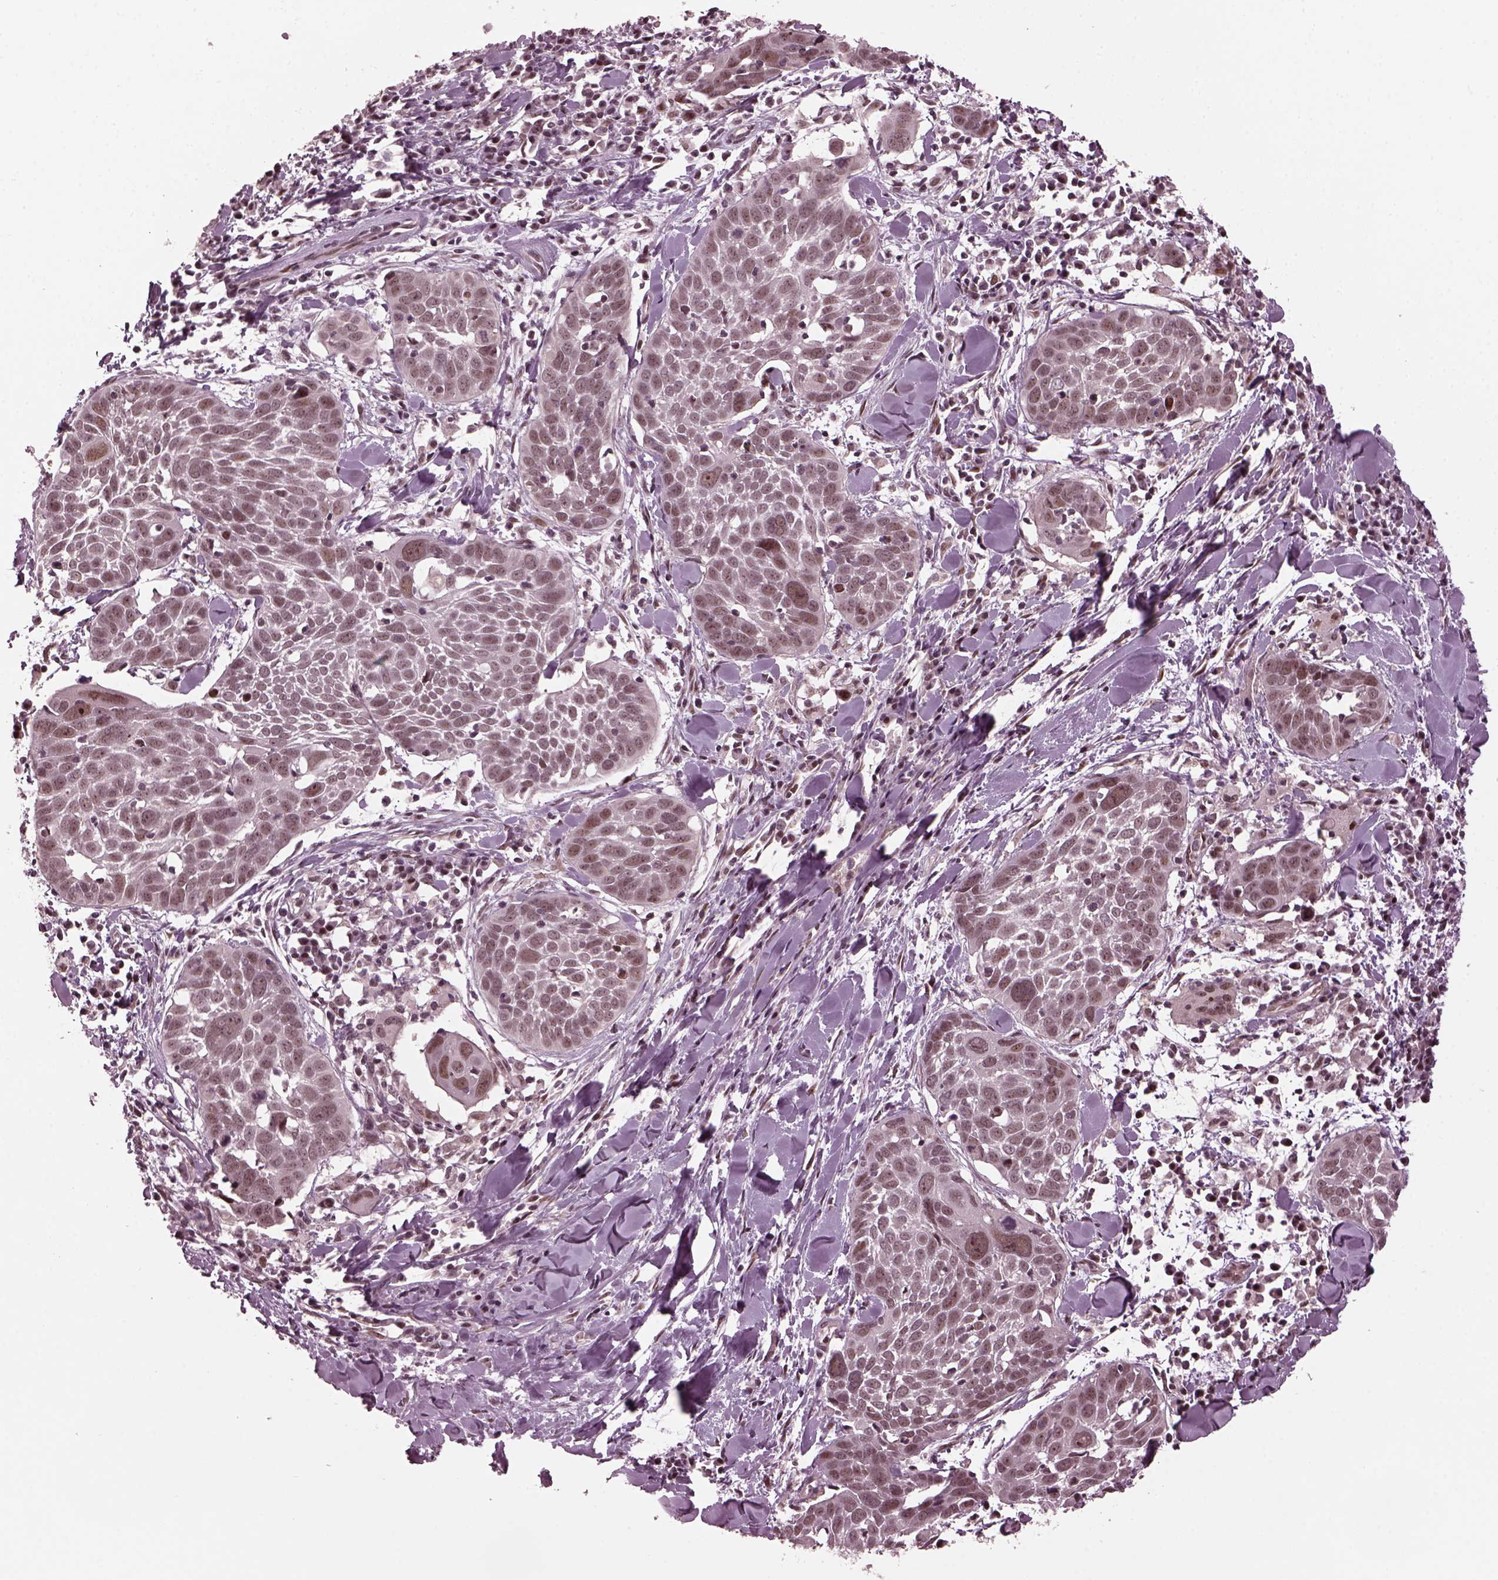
{"staining": {"intensity": "moderate", "quantity": "<25%", "location": "nuclear"}, "tissue": "lung cancer", "cell_type": "Tumor cells", "image_type": "cancer", "snomed": [{"axis": "morphology", "description": "Squamous cell carcinoma, NOS"}, {"axis": "topography", "description": "Lung"}], "caption": "Immunohistochemical staining of human lung squamous cell carcinoma exhibits low levels of moderate nuclear expression in about <25% of tumor cells.", "gene": "TRIB3", "patient": {"sex": "male", "age": 57}}